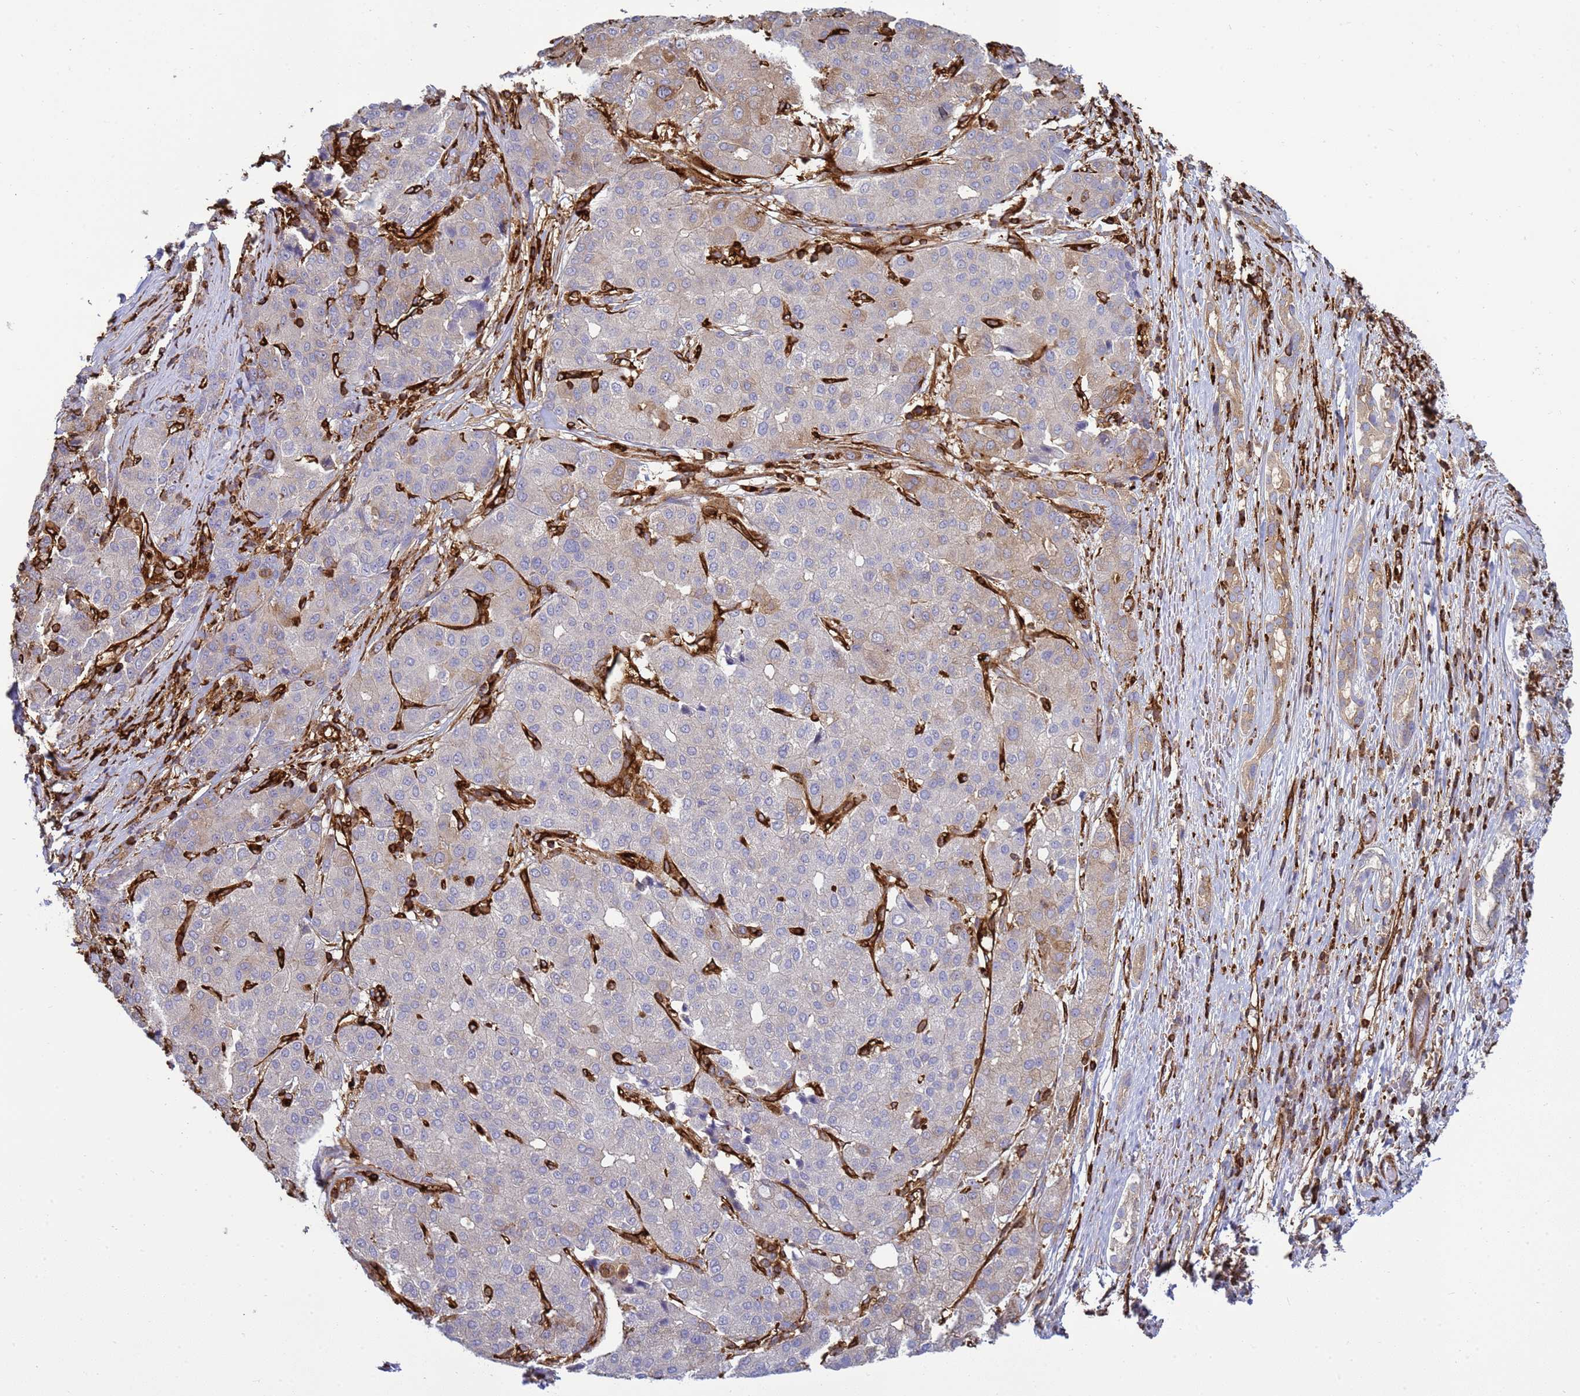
{"staining": {"intensity": "moderate", "quantity": "<25%", "location": "cytoplasmic/membranous"}, "tissue": "liver cancer", "cell_type": "Tumor cells", "image_type": "cancer", "snomed": [{"axis": "morphology", "description": "Carcinoma, Hepatocellular, NOS"}, {"axis": "topography", "description": "Liver"}], "caption": "IHC of human liver cancer demonstrates low levels of moderate cytoplasmic/membranous expression in about <25% of tumor cells.", "gene": "ZBTB8OS", "patient": {"sex": "male", "age": 65}}